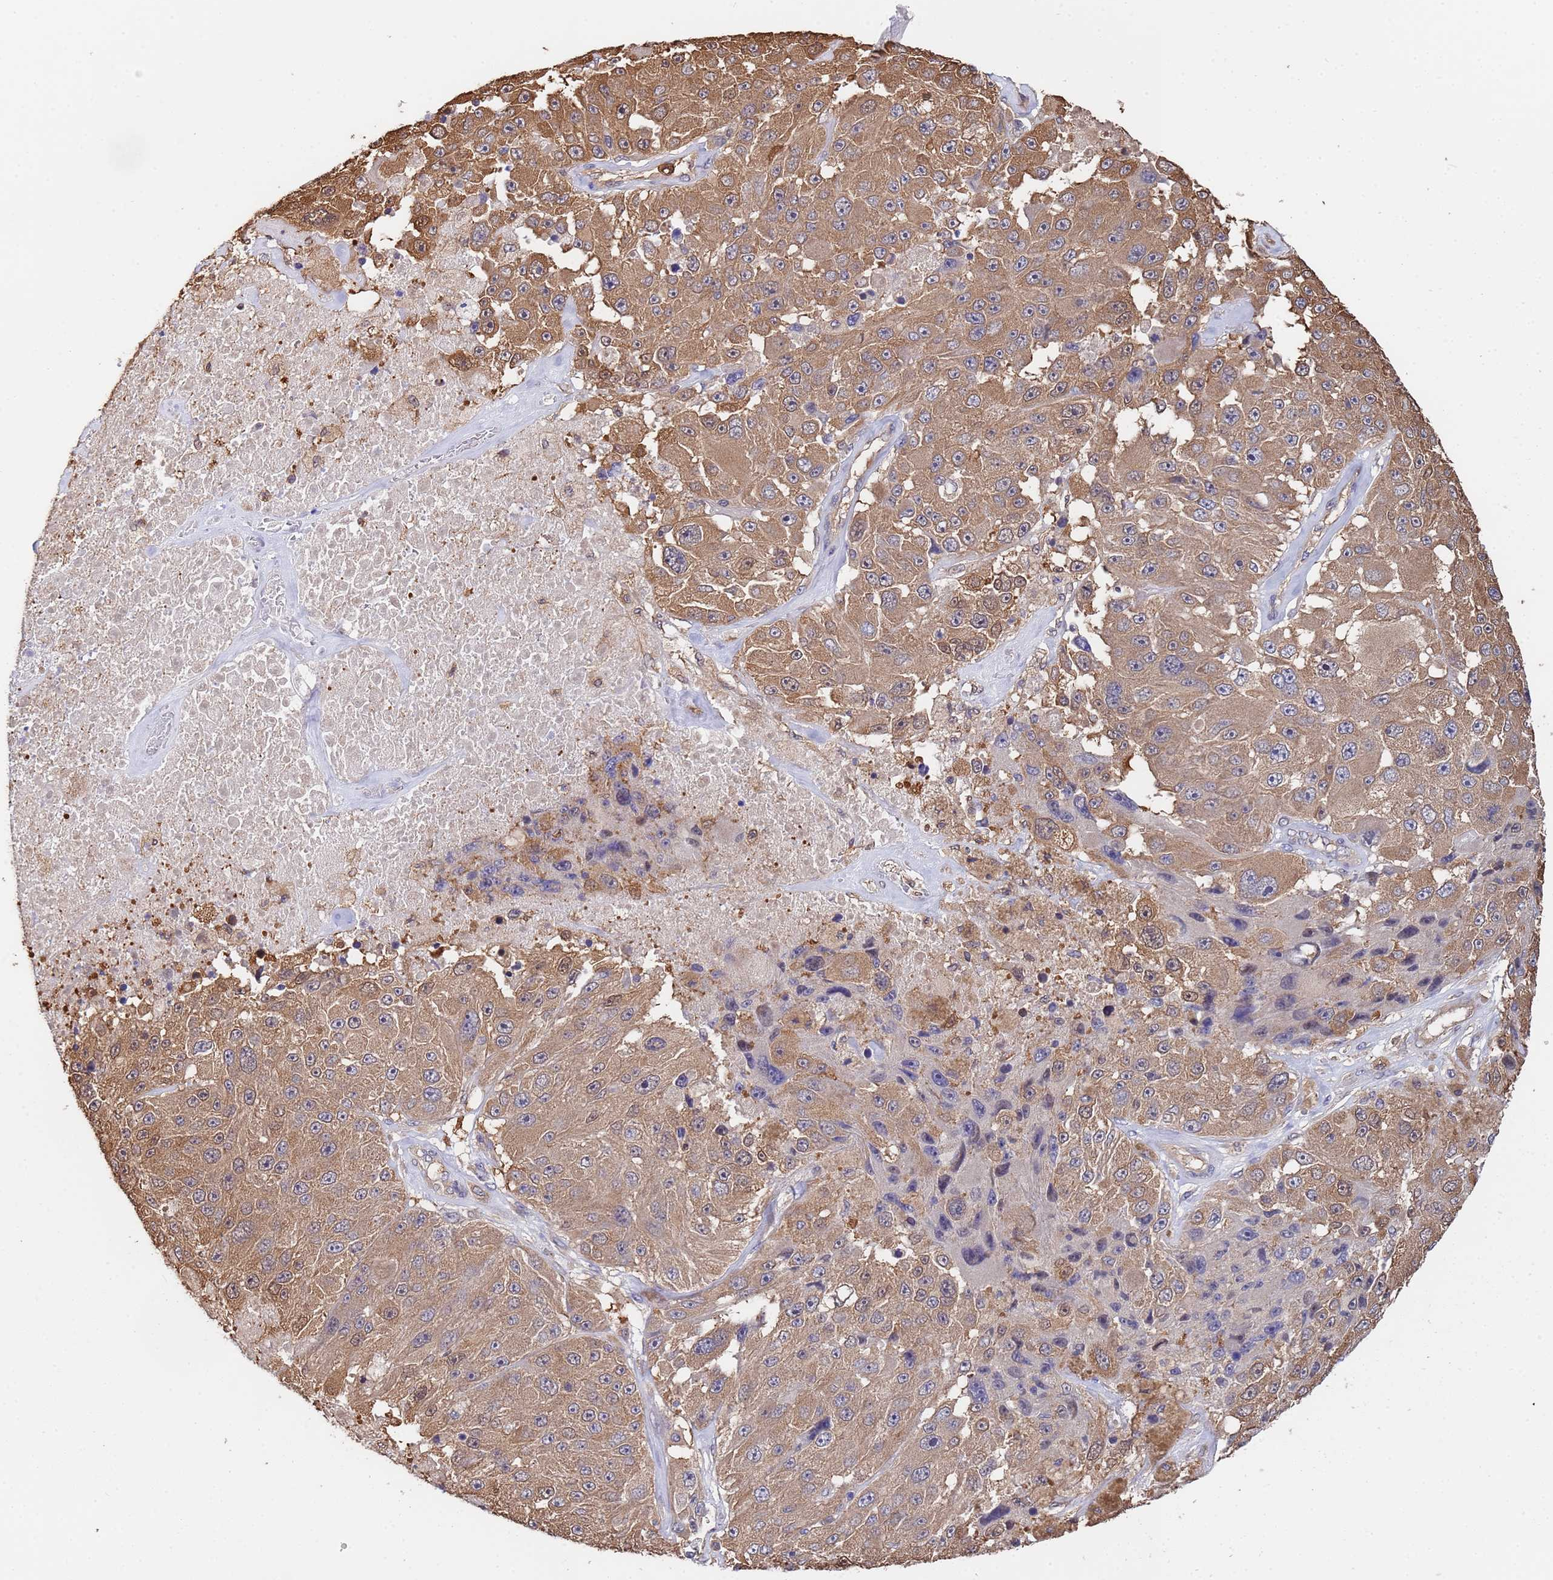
{"staining": {"intensity": "moderate", "quantity": ">75%", "location": "cytoplasmic/membranous"}, "tissue": "melanoma", "cell_type": "Tumor cells", "image_type": "cancer", "snomed": [{"axis": "morphology", "description": "Malignant melanoma, Metastatic site"}, {"axis": "topography", "description": "Lymph node"}], "caption": "Tumor cells demonstrate medium levels of moderate cytoplasmic/membranous staining in approximately >75% of cells in human malignant melanoma (metastatic site).", "gene": "FAM25A", "patient": {"sex": "male", "age": 62}}